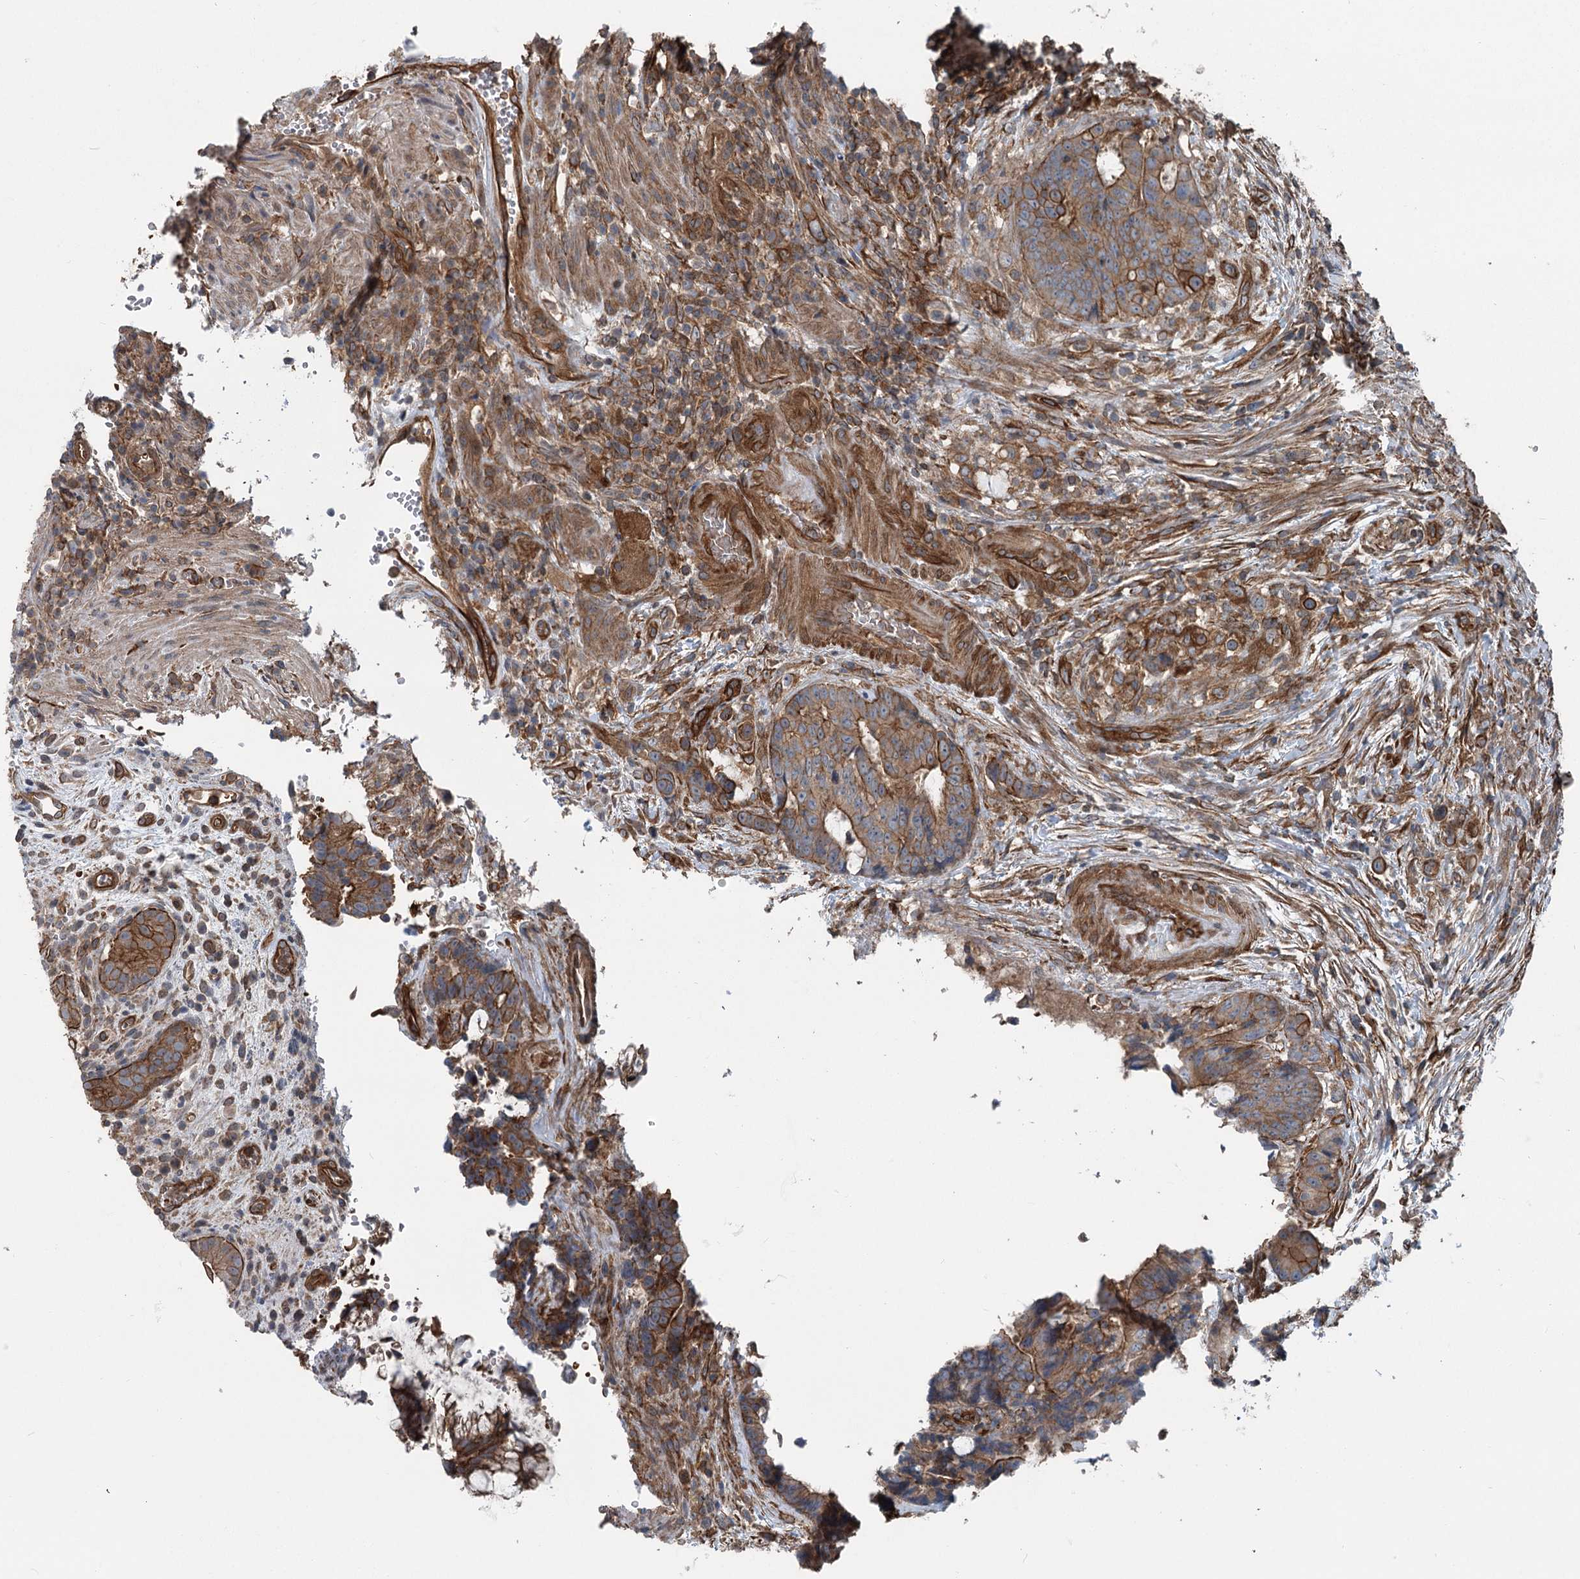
{"staining": {"intensity": "strong", "quantity": "25%-75%", "location": "cytoplasmic/membranous"}, "tissue": "colorectal cancer", "cell_type": "Tumor cells", "image_type": "cancer", "snomed": [{"axis": "morphology", "description": "Adenocarcinoma, NOS"}, {"axis": "topography", "description": "Rectum"}], "caption": "An immunohistochemistry (IHC) image of tumor tissue is shown. Protein staining in brown shows strong cytoplasmic/membranous positivity in colorectal adenocarcinoma within tumor cells.", "gene": "IQSEC1", "patient": {"sex": "male", "age": 69}}